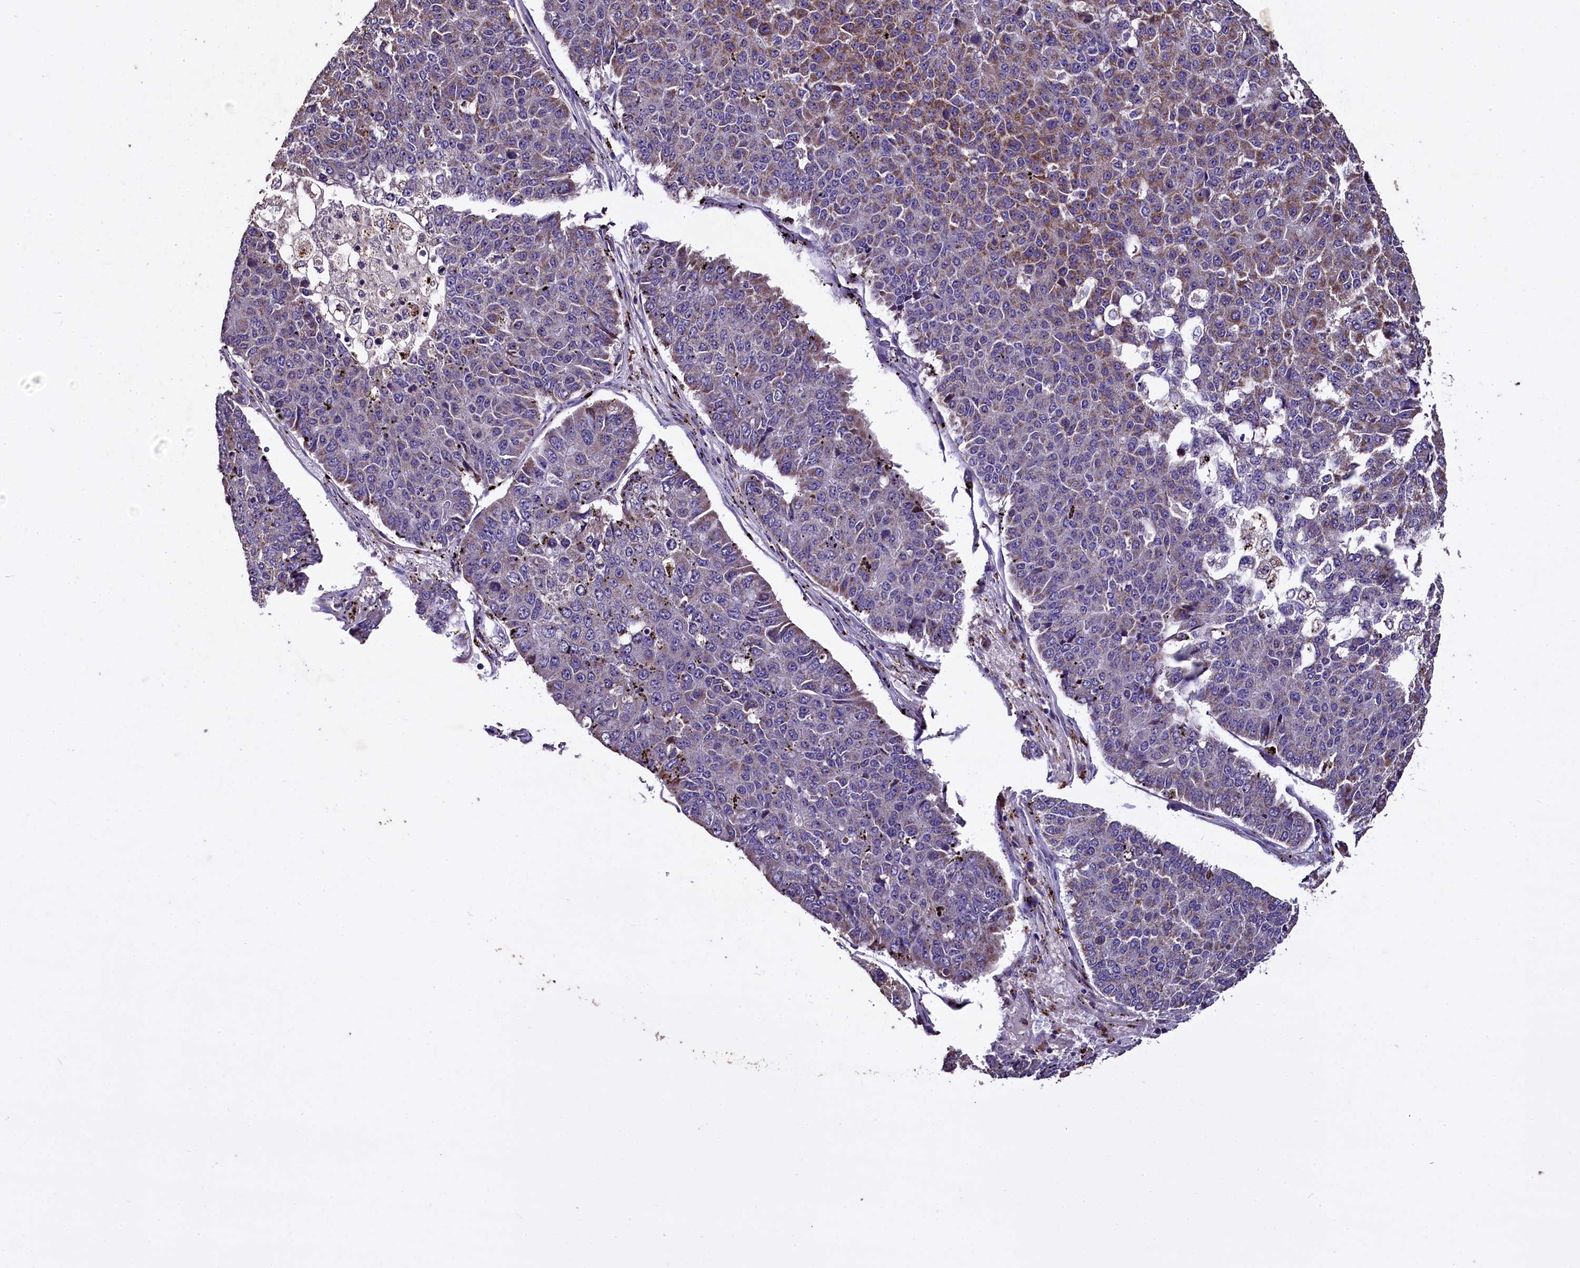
{"staining": {"intensity": "moderate", "quantity": "25%-75%", "location": "cytoplasmic/membranous"}, "tissue": "pancreatic cancer", "cell_type": "Tumor cells", "image_type": "cancer", "snomed": [{"axis": "morphology", "description": "Adenocarcinoma, NOS"}, {"axis": "topography", "description": "Pancreas"}], "caption": "Protein expression analysis of human pancreatic cancer (adenocarcinoma) reveals moderate cytoplasmic/membranous staining in about 25%-75% of tumor cells. (IHC, brightfield microscopy, high magnification).", "gene": "COQ9", "patient": {"sex": "male", "age": 50}}